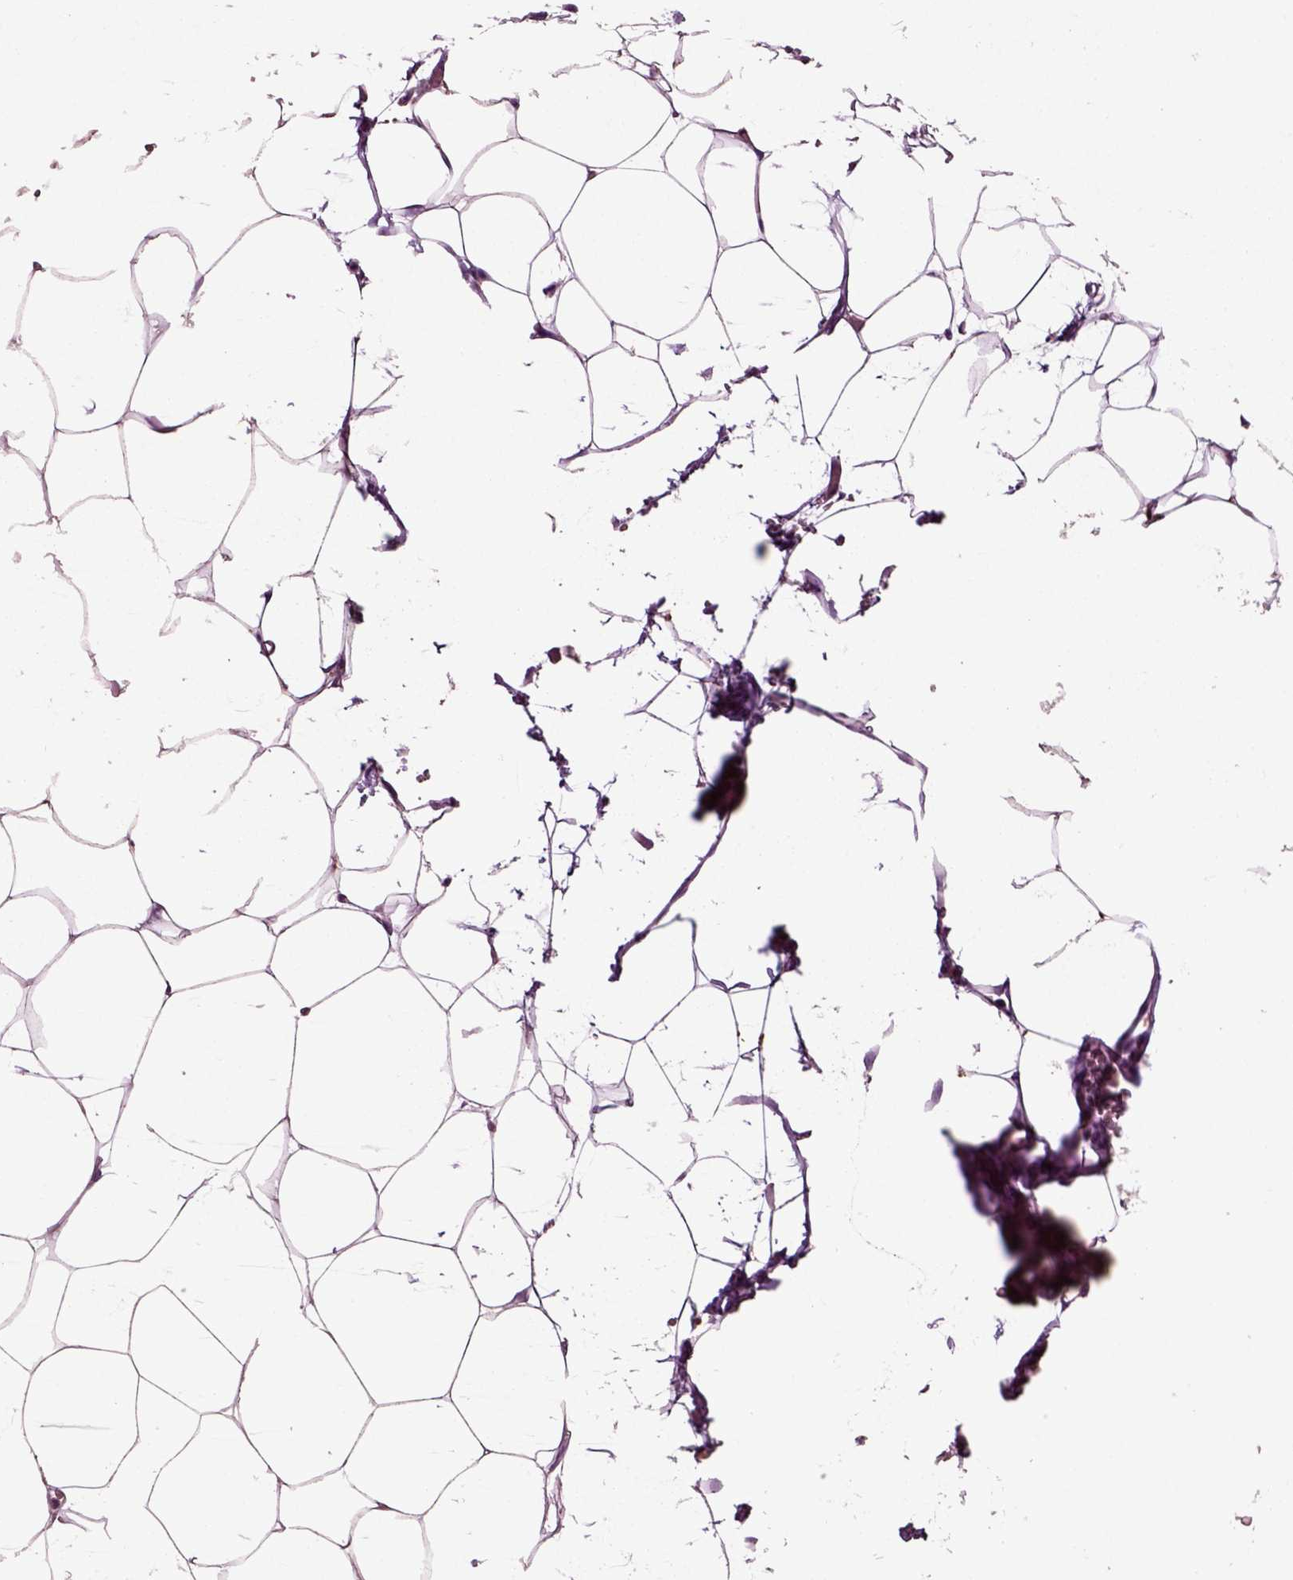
{"staining": {"intensity": "negative", "quantity": "none", "location": "none"}, "tissue": "adipose tissue", "cell_type": "Adipocytes", "image_type": "normal", "snomed": [{"axis": "morphology", "description": "Normal tissue, NOS"}, {"axis": "topography", "description": "Adipose tissue"}], "caption": "IHC histopathology image of normal adipose tissue: adipose tissue stained with DAB (3,3'-diaminobenzidine) shows no significant protein staining in adipocytes.", "gene": "CRHR1", "patient": {"sex": "male", "age": 57}}